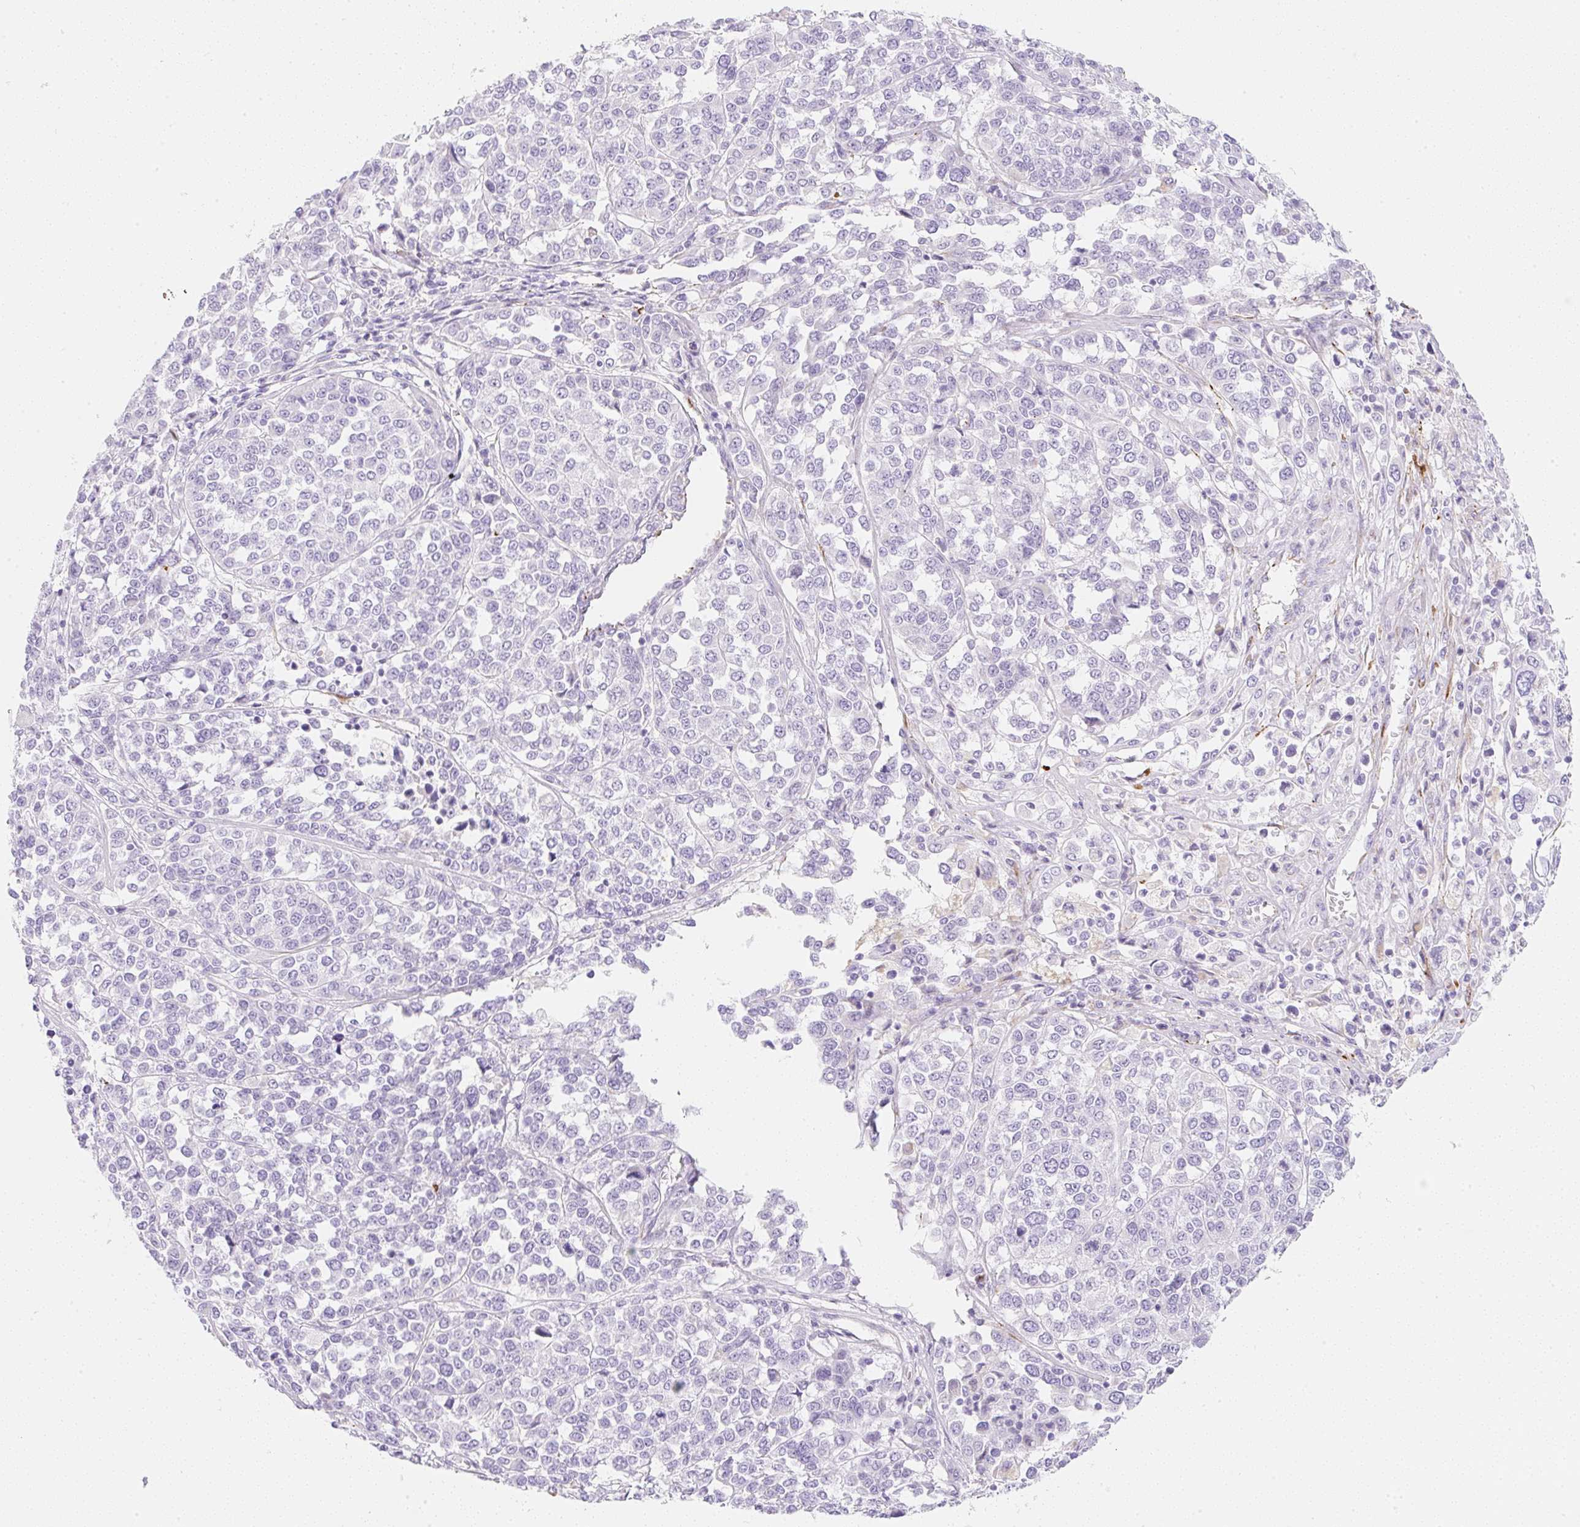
{"staining": {"intensity": "negative", "quantity": "none", "location": "none"}, "tissue": "melanoma", "cell_type": "Tumor cells", "image_type": "cancer", "snomed": [{"axis": "morphology", "description": "Malignant melanoma, Metastatic site"}, {"axis": "topography", "description": "Lymph node"}], "caption": "Malignant melanoma (metastatic site) stained for a protein using immunohistochemistry shows no positivity tumor cells.", "gene": "ZNF689", "patient": {"sex": "male", "age": 44}}